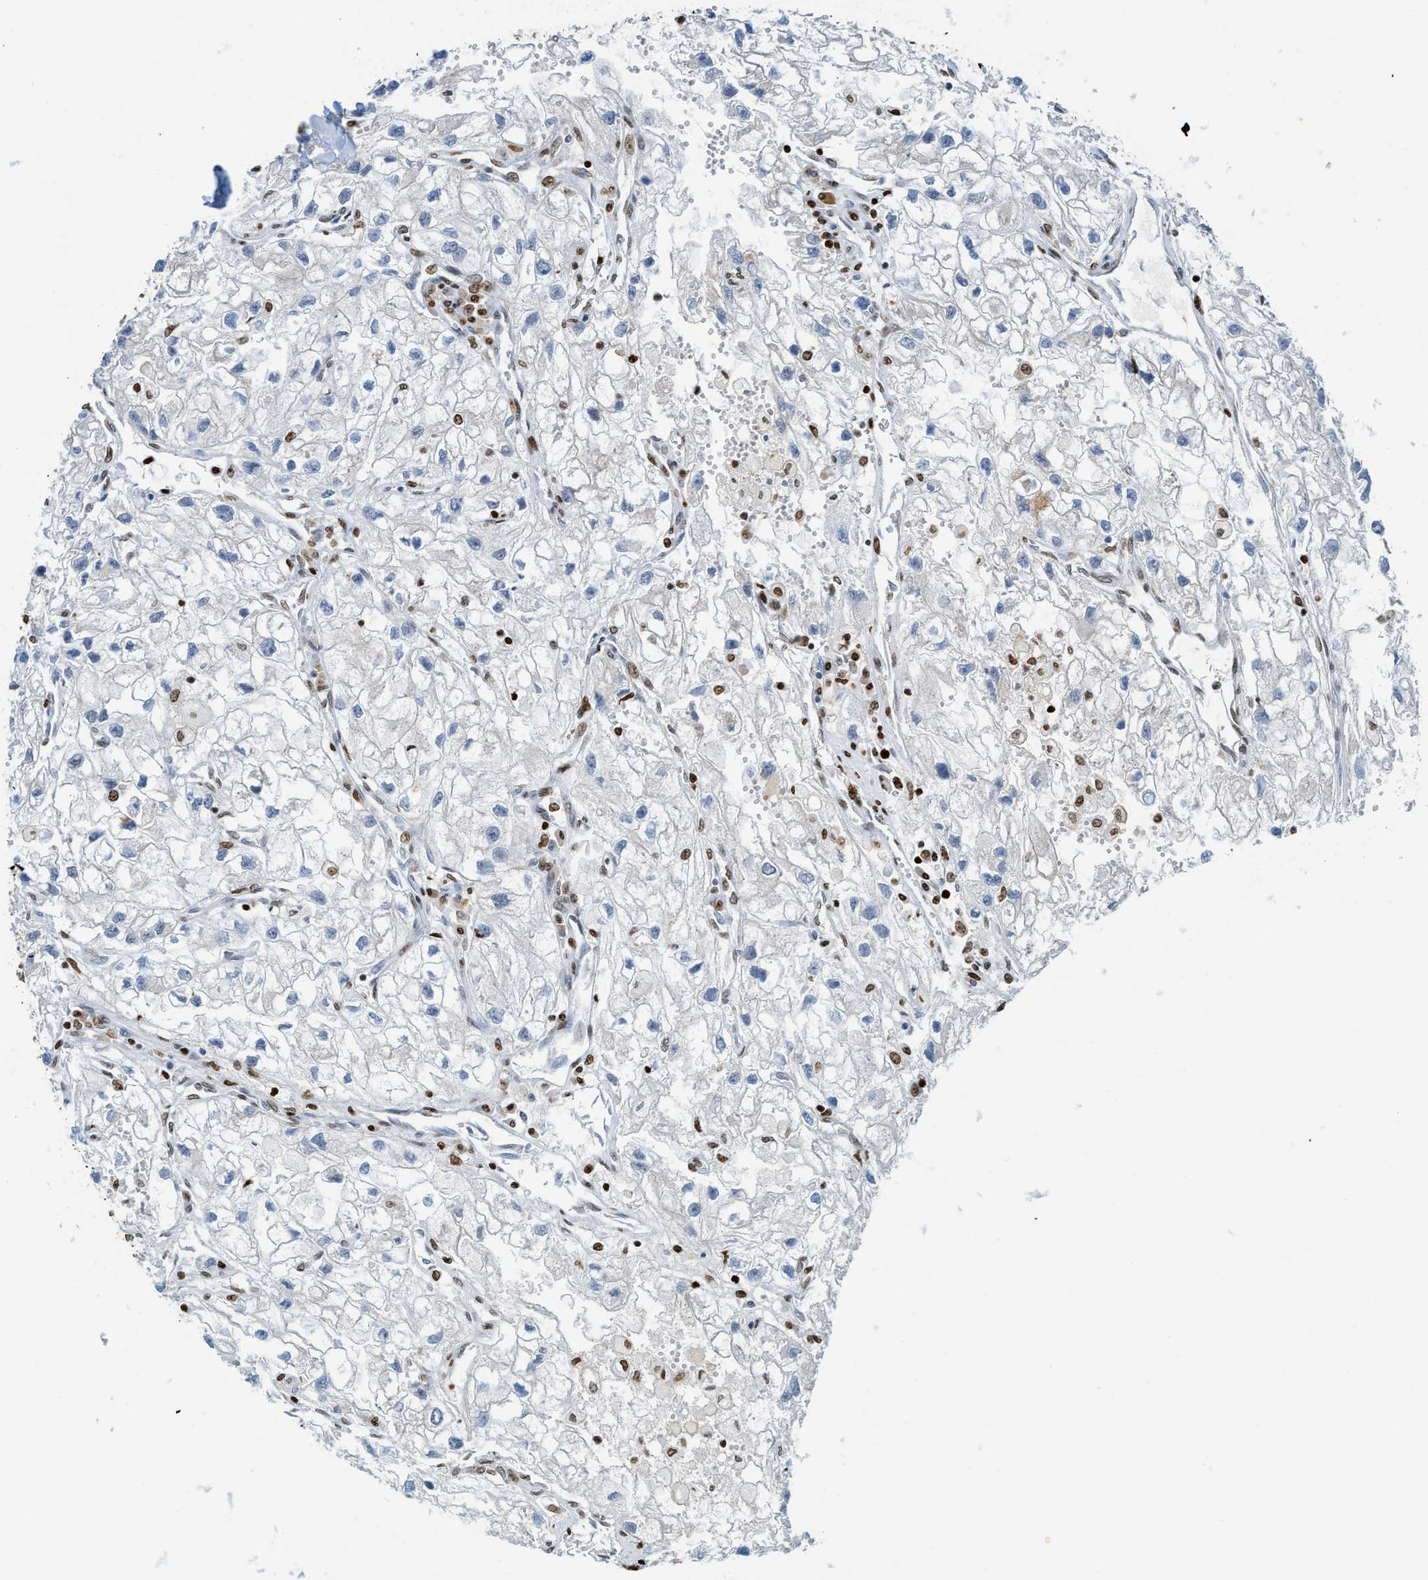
{"staining": {"intensity": "negative", "quantity": "none", "location": "none"}, "tissue": "renal cancer", "cell_type": "Tumor cells", "image_type": "cancer", "snomed": [{"axis": "morphology", "description": "Adenocarcinoma, NOS"}, {"axis": "topography", "description": "Kidney"}], "caption": "High magnification brightfield microscopy of renal cancer stained with DAB (brown) and counterstained with hematoxylin (blue): tumor cells show no significant expression.", "gene": "SH3D19", "patient": {"sex": "female", "age": 70}}